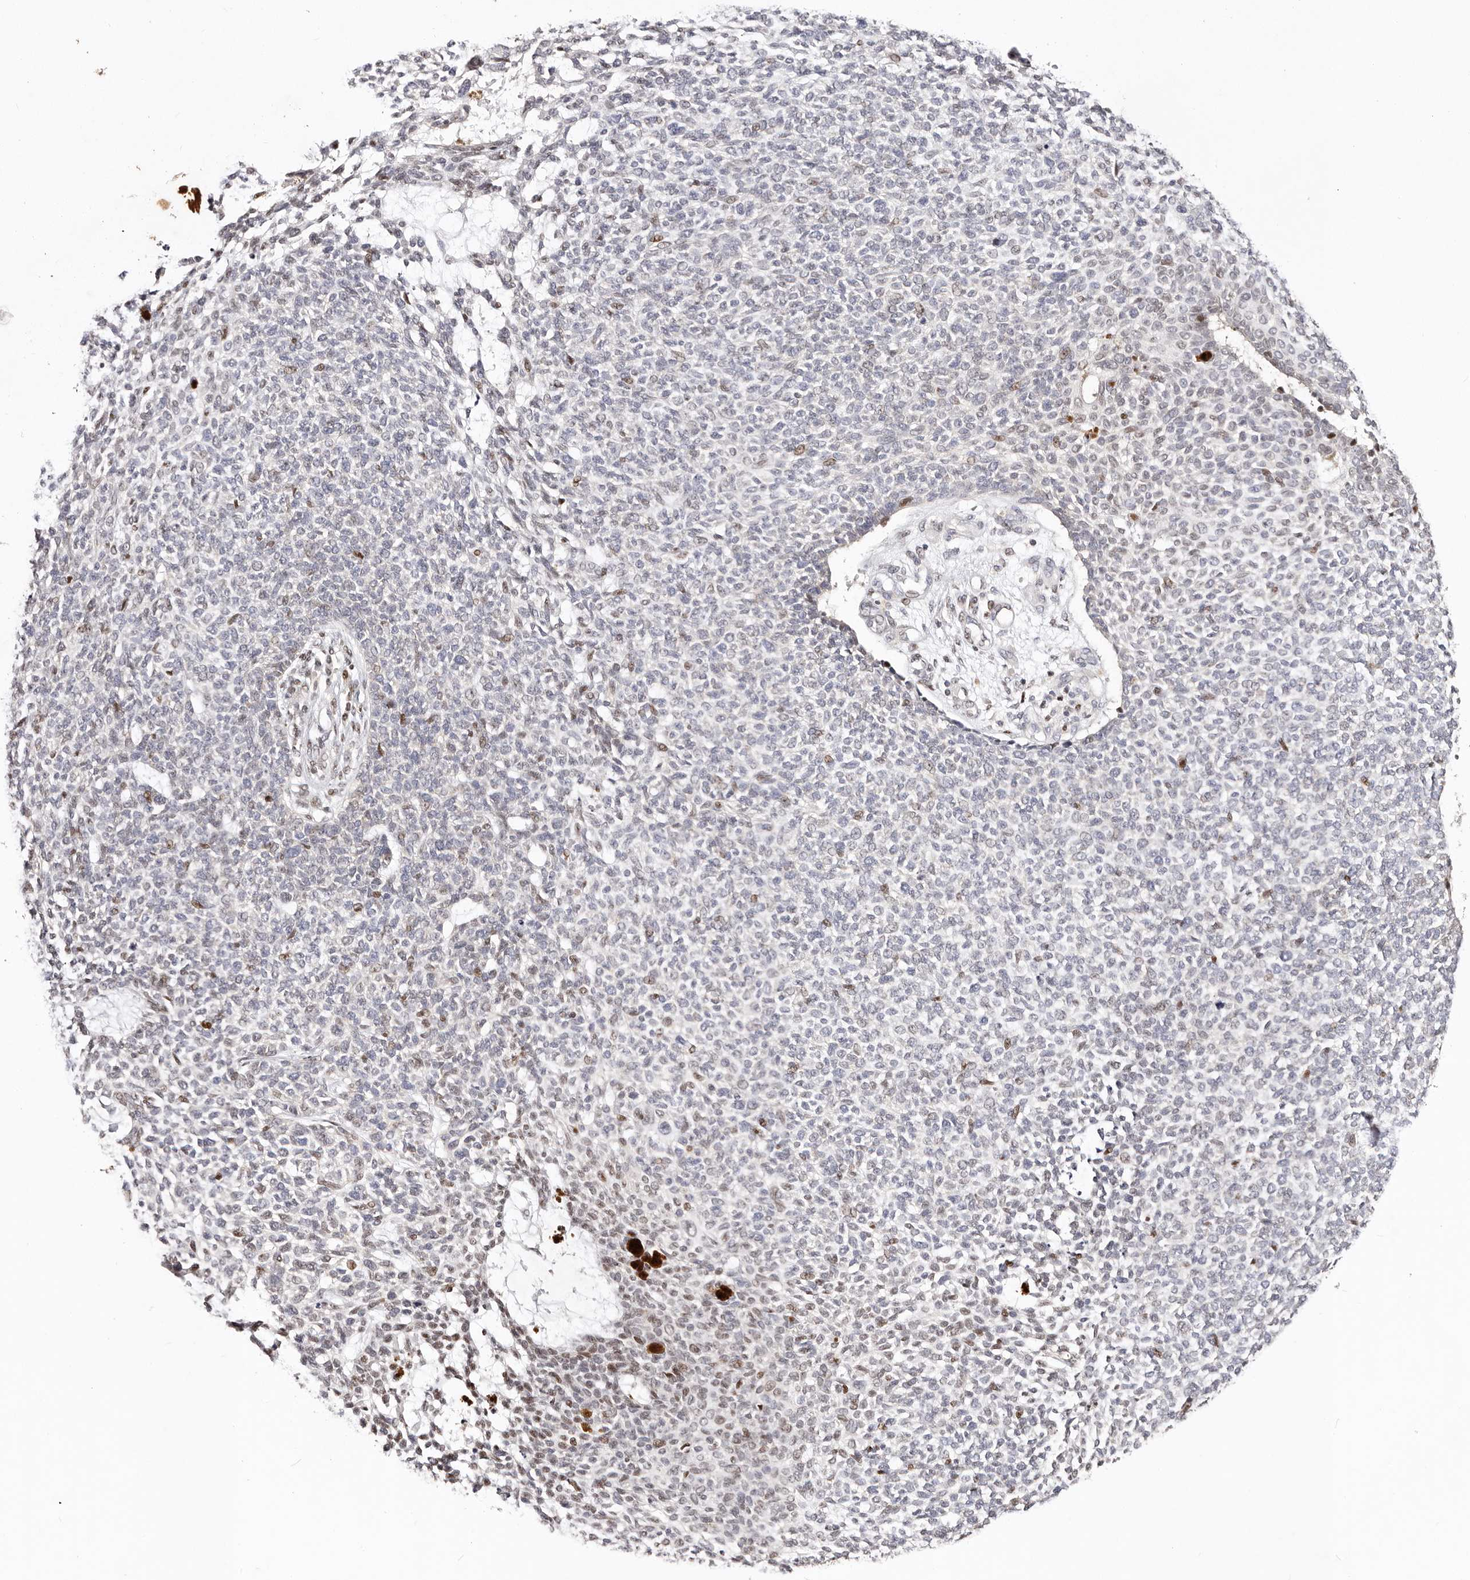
{"staining": {"intensity": "negative", "quantity": "none", "location": "none"}, "tissue": "skin cancer", "cell_type": "Tumor cells", "image_type": "cancer", "snomed": [{"axis": "morphology", "description": "Basal cell carcinoma"}, {"axis": "topography", "description": "Skin"}], "caption": "Tumor cells are negative for protein expression in human basal cell carcinoma (skin).", "gene": "IQGAP3", "patient": {"sex": "female", "age": 84}}